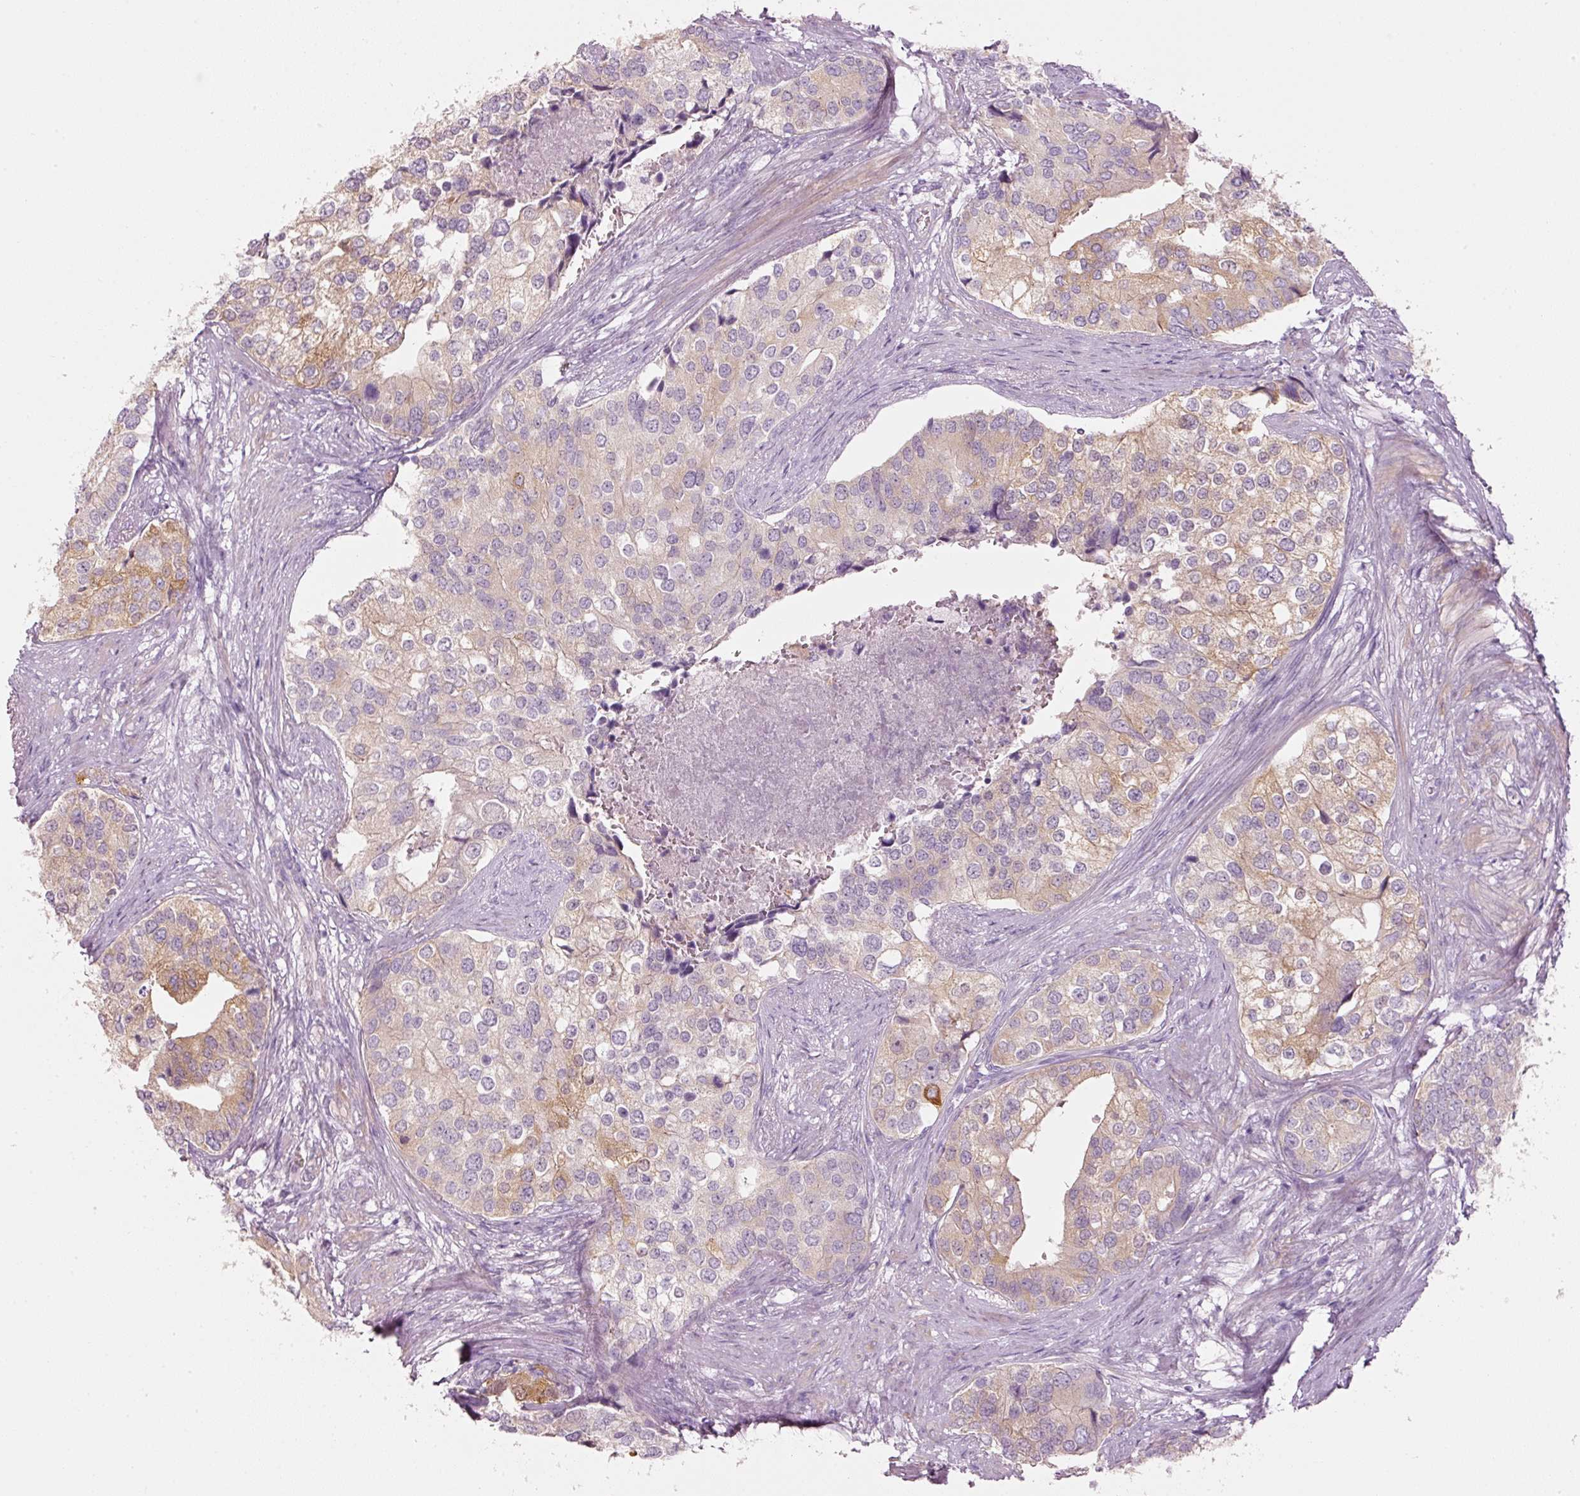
{"staining": {"intensity": "strong", "quantity": "<25%", "location": "cytoplasmic/membranous"}, "tissue": "prostate cancer", "cell_type": "Tumor cells", "image_type": "cancer", "snomed": [{"axis": "morphology", "description": "Adenocarcinoma, High grade"}, {"axis": "topography", "description": "Prostate"}], "caption": "Immunohistochemical staining of human prostate cancer demonstrates medium levels of strong cytoplasmic/membranous positivity in about <25% of tumor cells. Using DAB (brown) and hematoxylin (blue) stains, captured at high magnification using brightfield microscopy.", "gene": "PDXDC1", "patient": {"sex": "male", "age": 62}}